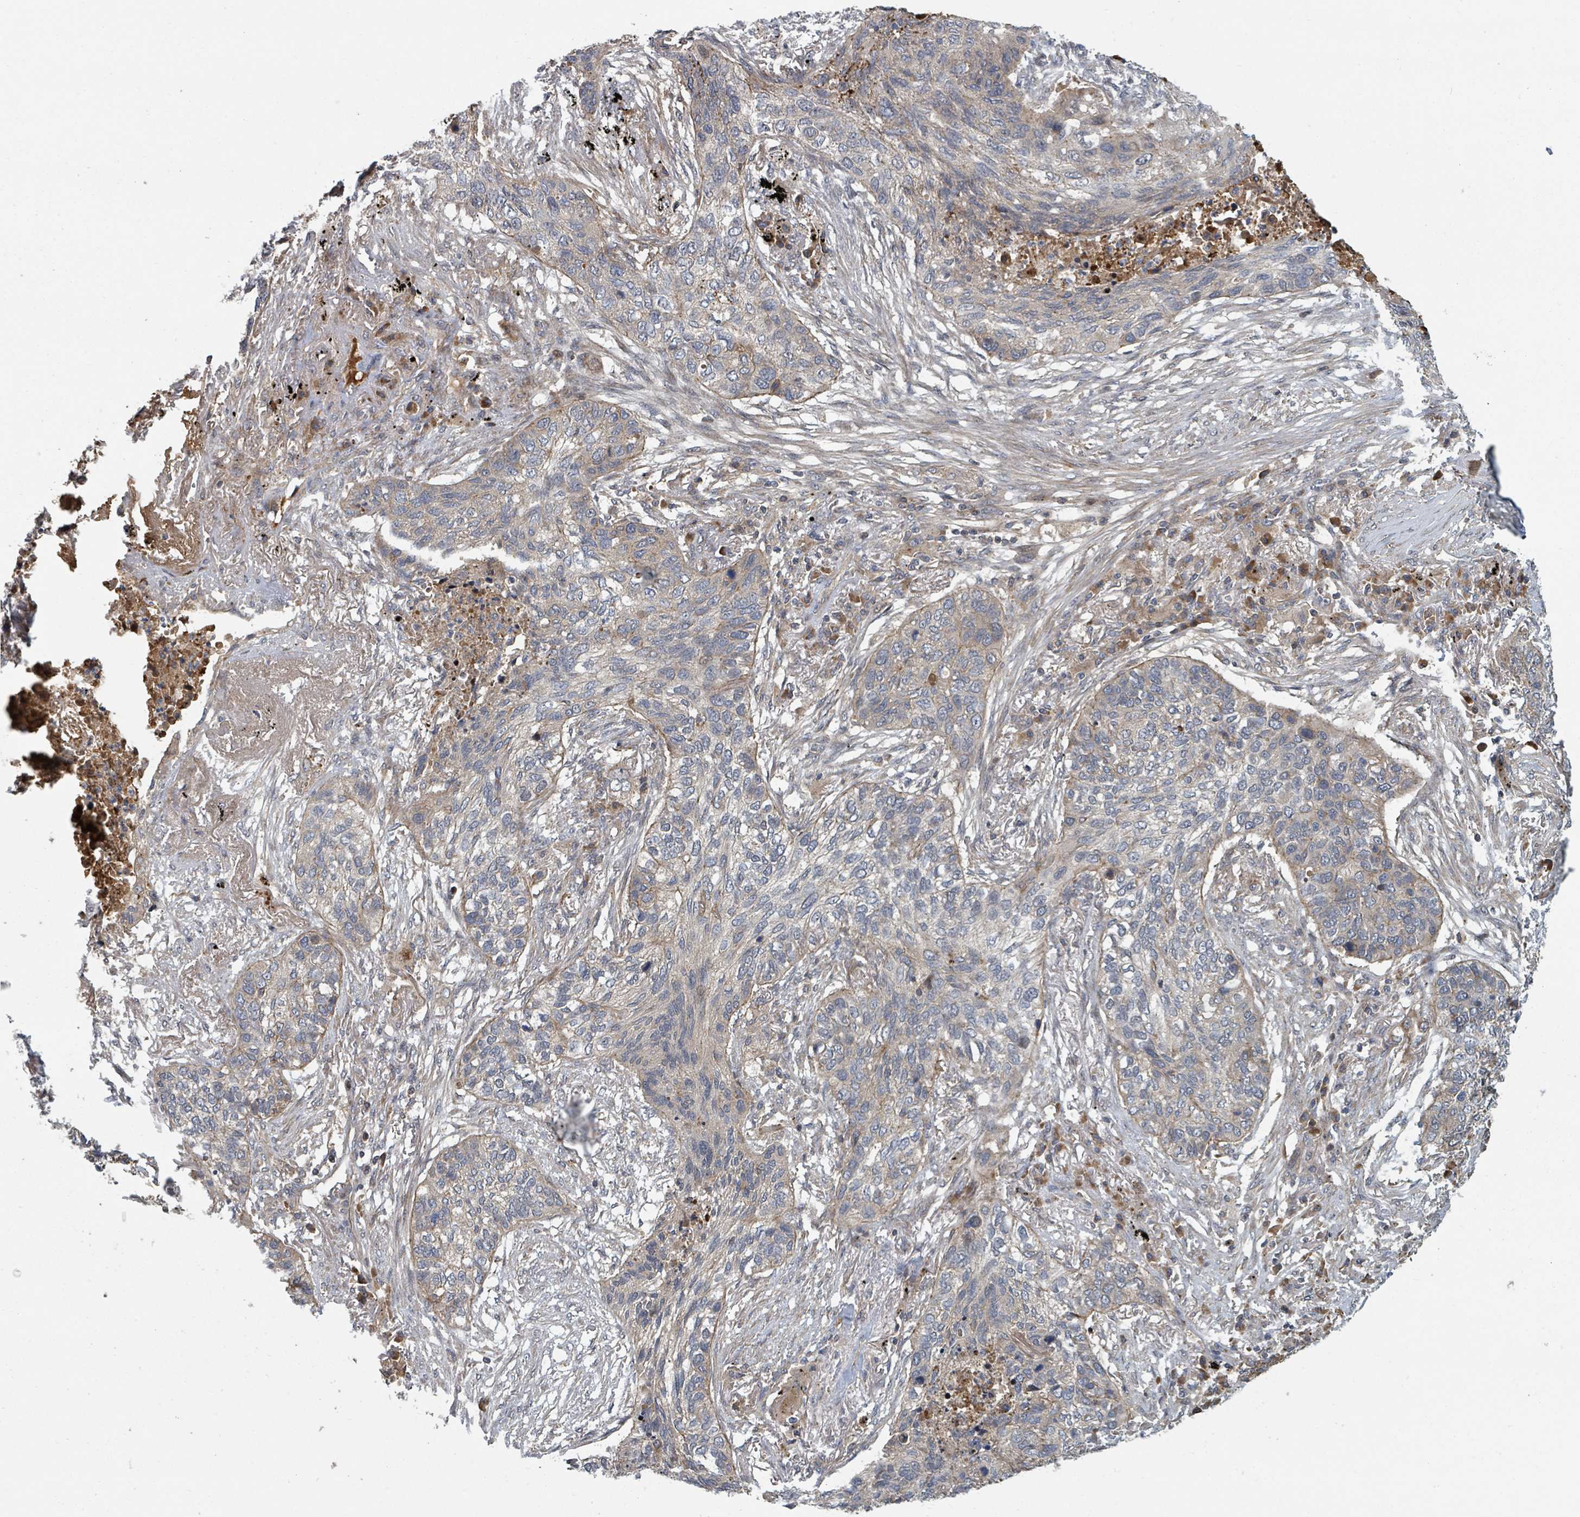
{"staining": {"intensity": "weak", "quantity": "<25%", "location": "cytoplasmic/membranous"}, "tissue": "lung cancer", "cell_type": "Tumor cells", "image_type": "cancer", "snomed": [{"axis": "morphology", "description": "Squamous cell carcinoma, NOS"}, {"axis": "topography", "description": "Lung"}], "caption": "This histopathology image is of lung cancer (squamous cell carcinoma) stained with immunohistochemistry (IHC) to label a protein in brown with the nuclei are counter-stained blue. There is no positivity in tumor cells.", "gene": "DPM1", "patient": {"sex": "female", "age": 63}}